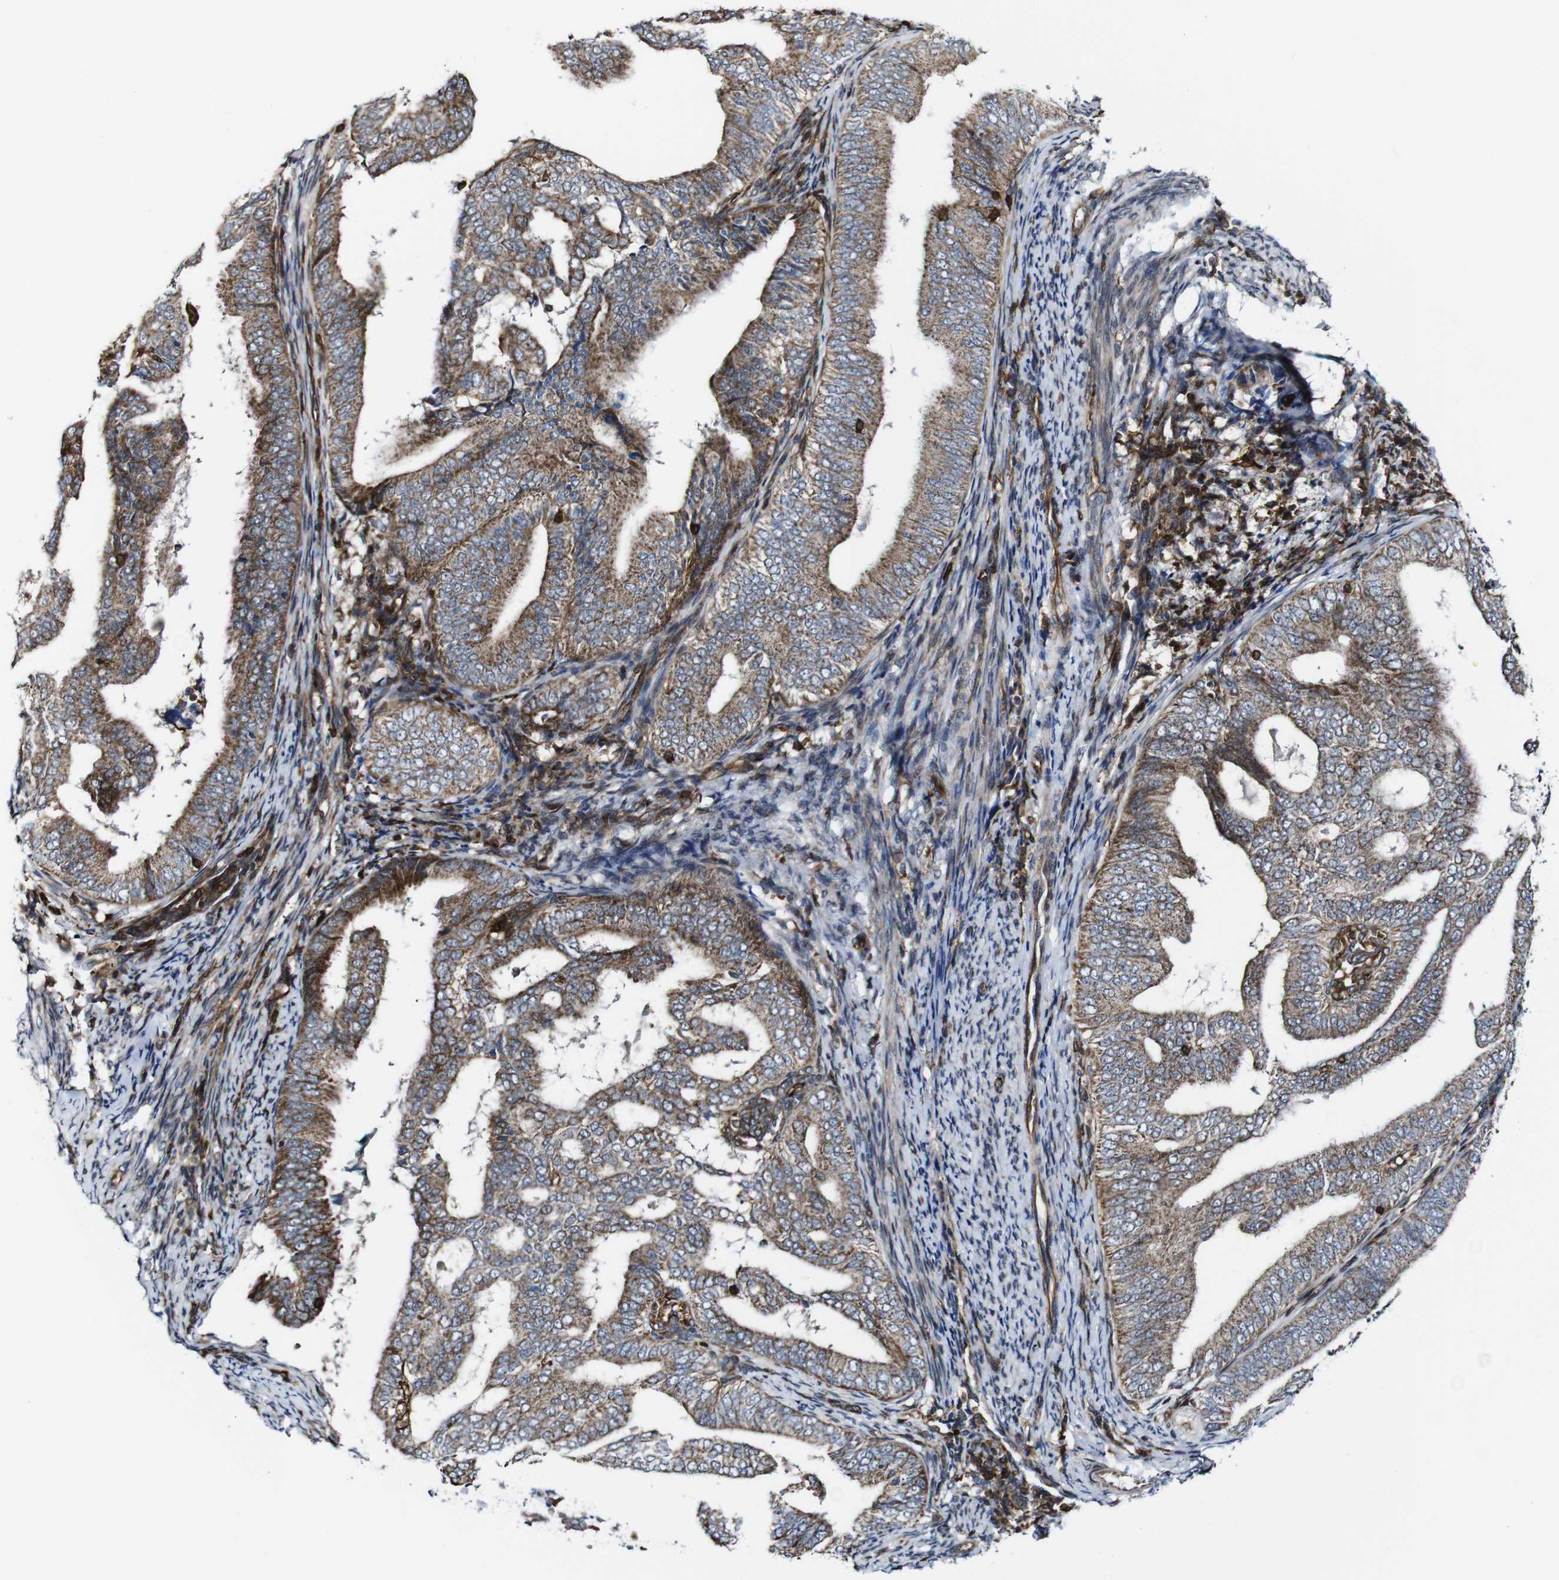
{"staining": {"intensity": "weak", "quantity": ">75%", "location": "cytoplasmic/membranous"}, "tissue": "endometrial cancer", "cell_type": "Tumor cells", "image_type": "cancer", "snomed": [{"axis": "morphology", "description": "Adenocarcinoma, NOS"}, {"axis": "topography", "description": "Endometrium"}], "caption": "Immunohistochemistry image of endometrial adenocarcinoma stained for a protein (brown), which reveals low levels of weak cytoplasmic/membranous positivity in about >75% of tumor cells.", "gene": "JAK2", "patient": {"sex": "female", "age": 58}}